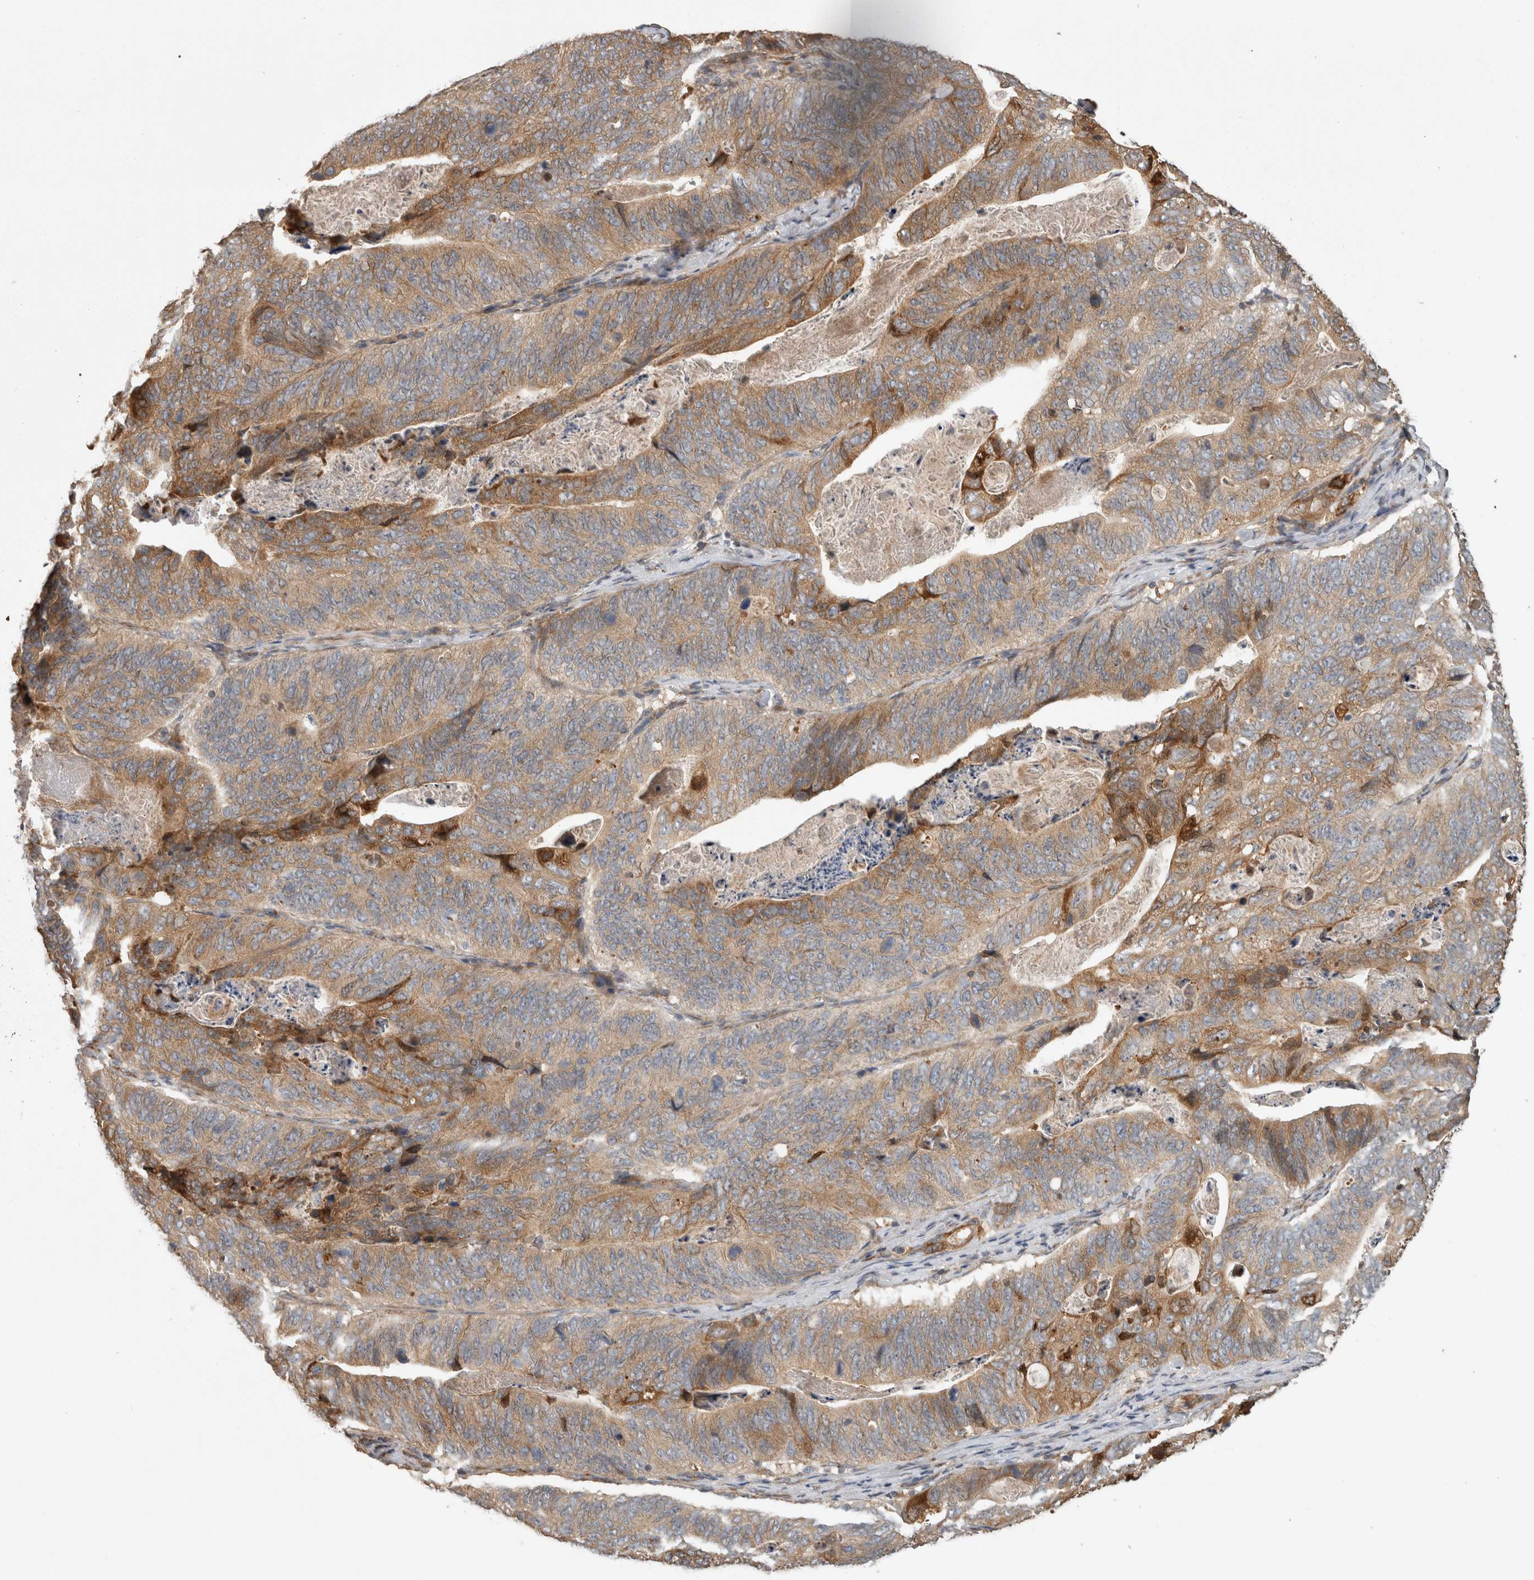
{"staining": {"intensity": "moderate", "quantity": ">75%", "location": "cytoplasmic/membranous"}, "tissue": "stomach cancer", "cell_type": "Tumor cells", "image_type": "cancer", "snomed": [{"axis": "morphology", "description": "Normal tissue, NOS"}, {"axis": "morphology", "description": "Adenocarcinoma, NOS"}, {"axis": "topography", "description": "Stomach"}], "caption": "A high-resolution histopathology image shows immunohistochemistry (IHC) staining of adenocarcinoma (stomach), which demonstrates moderate cytoplasmic/membranous staining in approximately >75% of tumor cells.", "gene": "PARP6", "patient": {"sex": "female", "age": 89}}